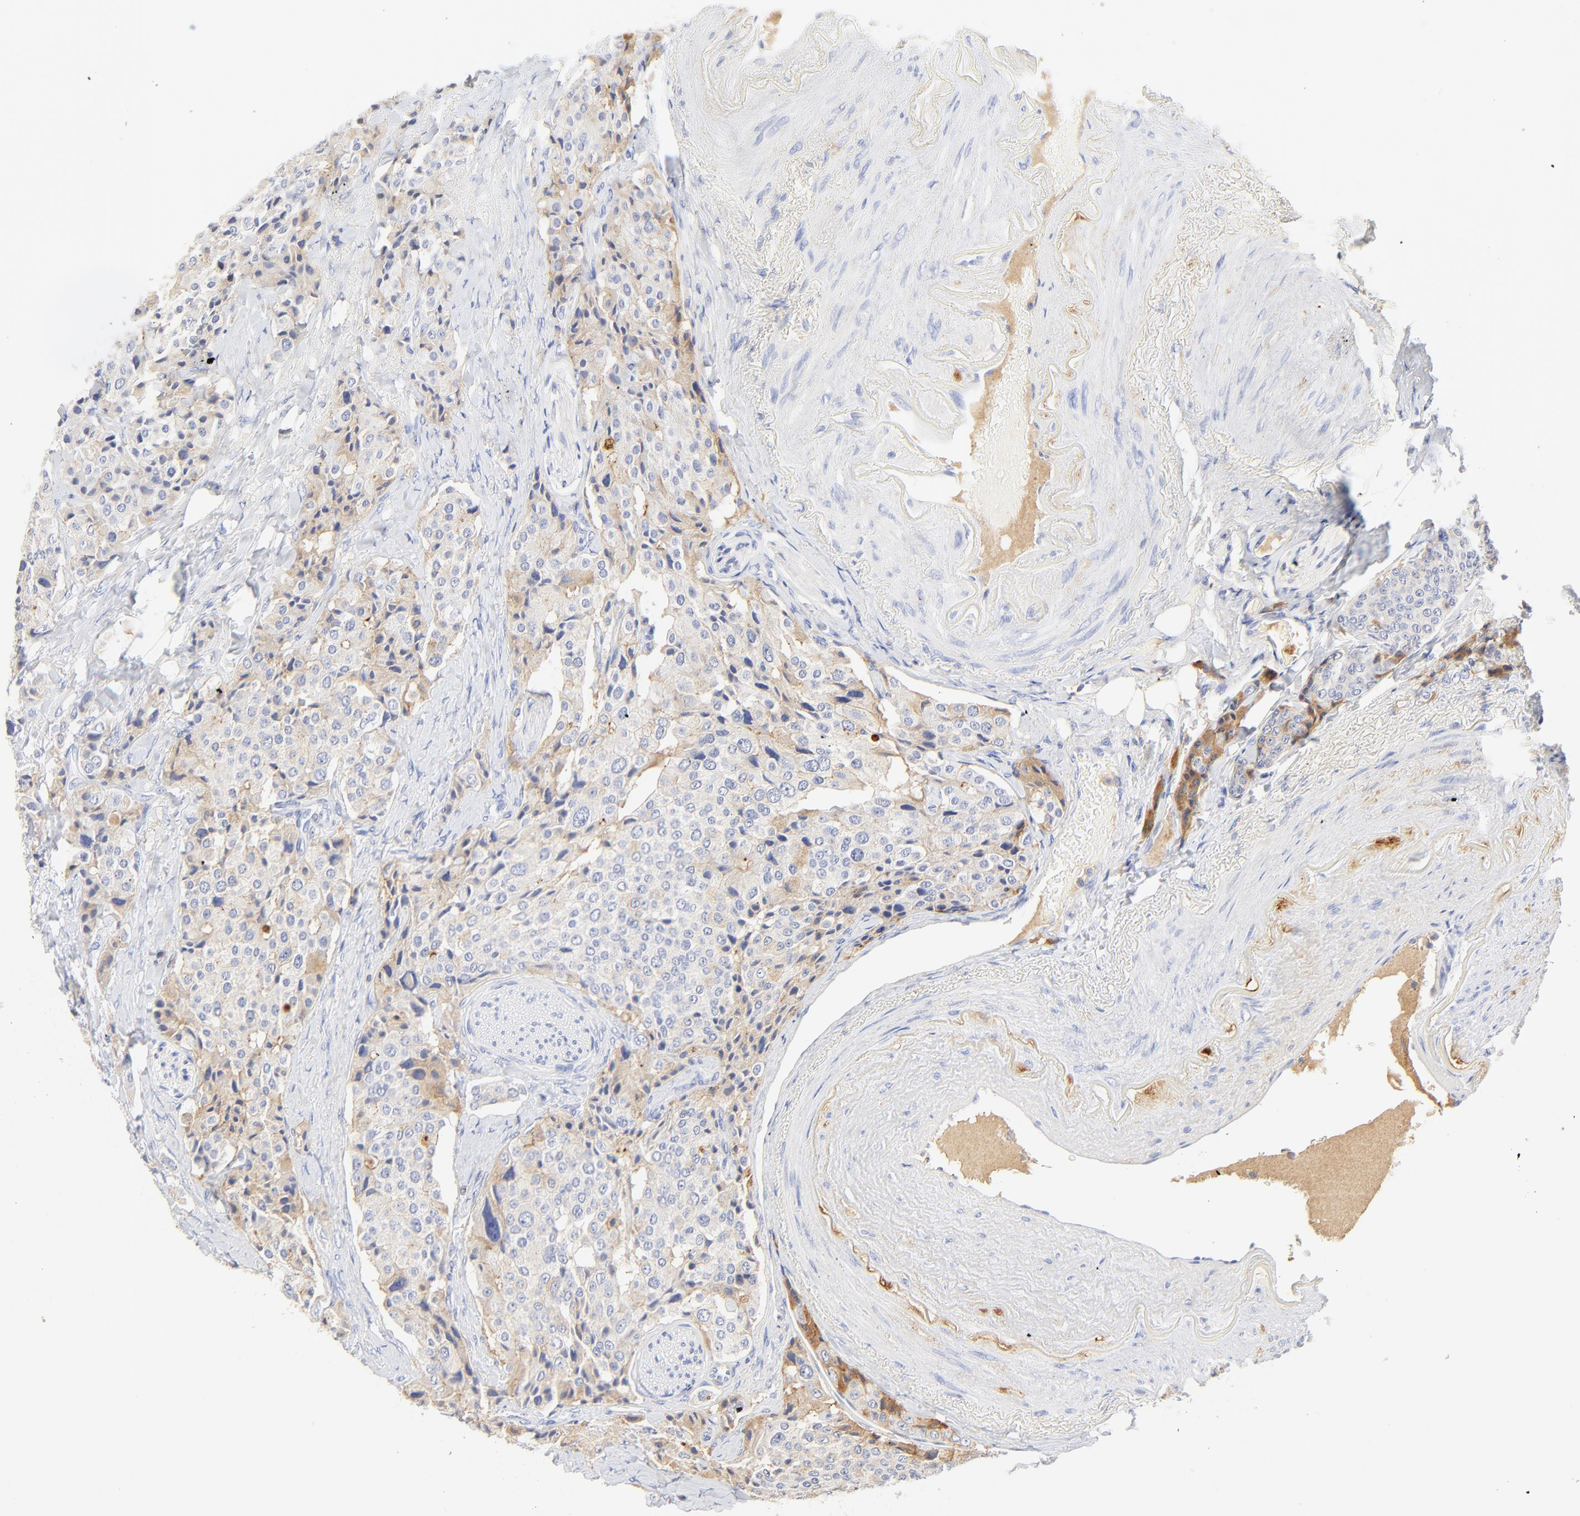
{"staining": {"intensity": "moderate", "quantity": ">75%", "location": "cytoplasmic/membranous"}, "tissue": "carcinoid", "cell_type": "Tumor cells", "image_type": "cancer", "snomed": [{"axis": "morphology", "description": "Carcinoid, malignant, NOS"}, {"axis": "topography", "description": "Colon"}], "caption": "Protein staining of carcinoid tissue reveals moderate cytoplasmic/membranous staining in approximately >75% of tumor cells.", "gene": "MDGA2", "patient": {"sex": "female", "age": 61}}